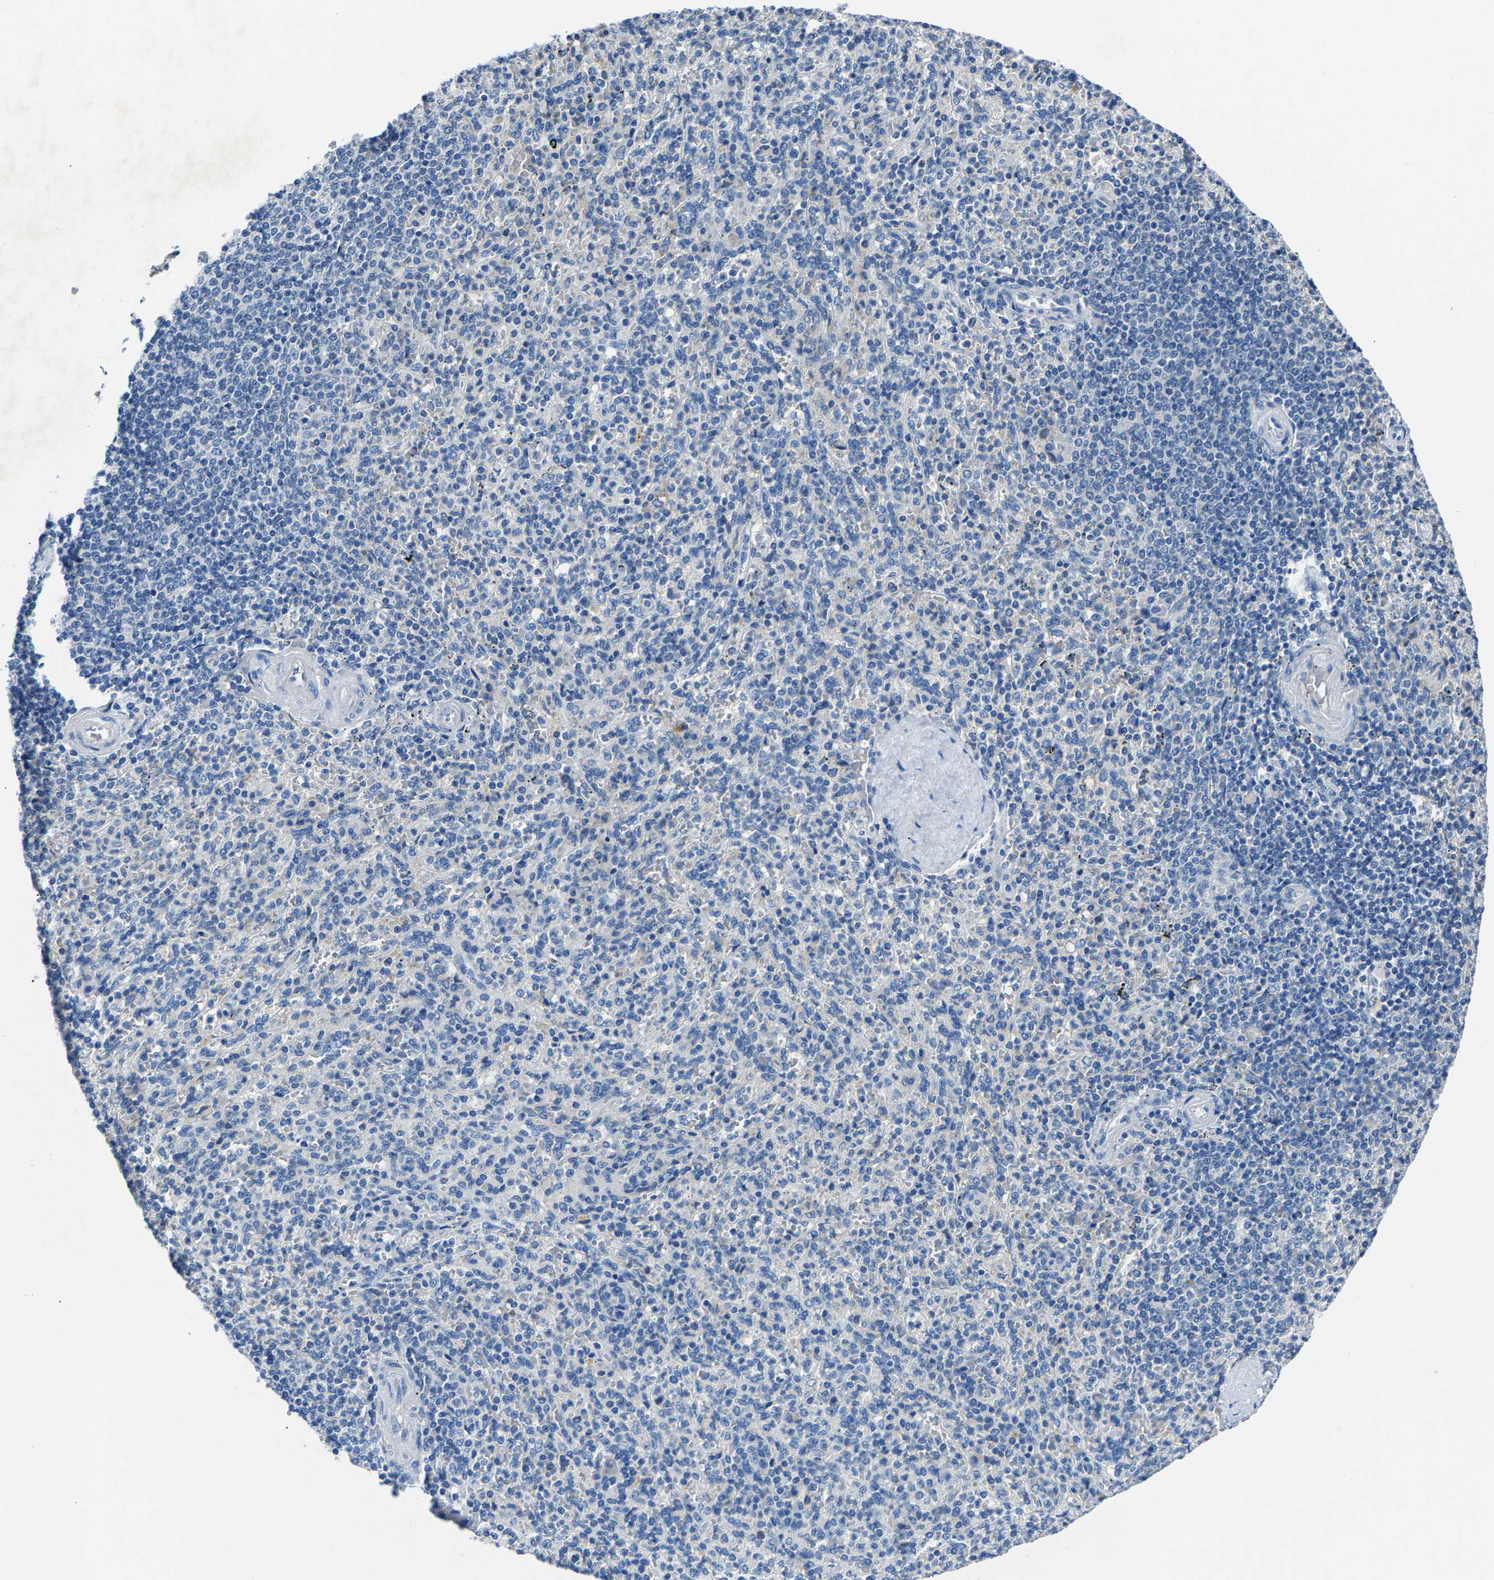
{"staining": {"intensity": "negative", "quantity": "none", "location": "none"}, "tissue": "spleen", "cell_type": "Cells in red pulp", "image_type": "normal", "snomed": [{"axis": "morphology", "description": "Normal tissue, NOS"}, {"axis": "topography", "description": "Spleen"}], "caption": "A high-resolution photomicrograph shows immunohistochemistry staining of unremarkable spleen, which shows no significant staining in cells in red pulp.", "gene": "DNAAF5", "patient": {"sex": "male", "age": 36}}